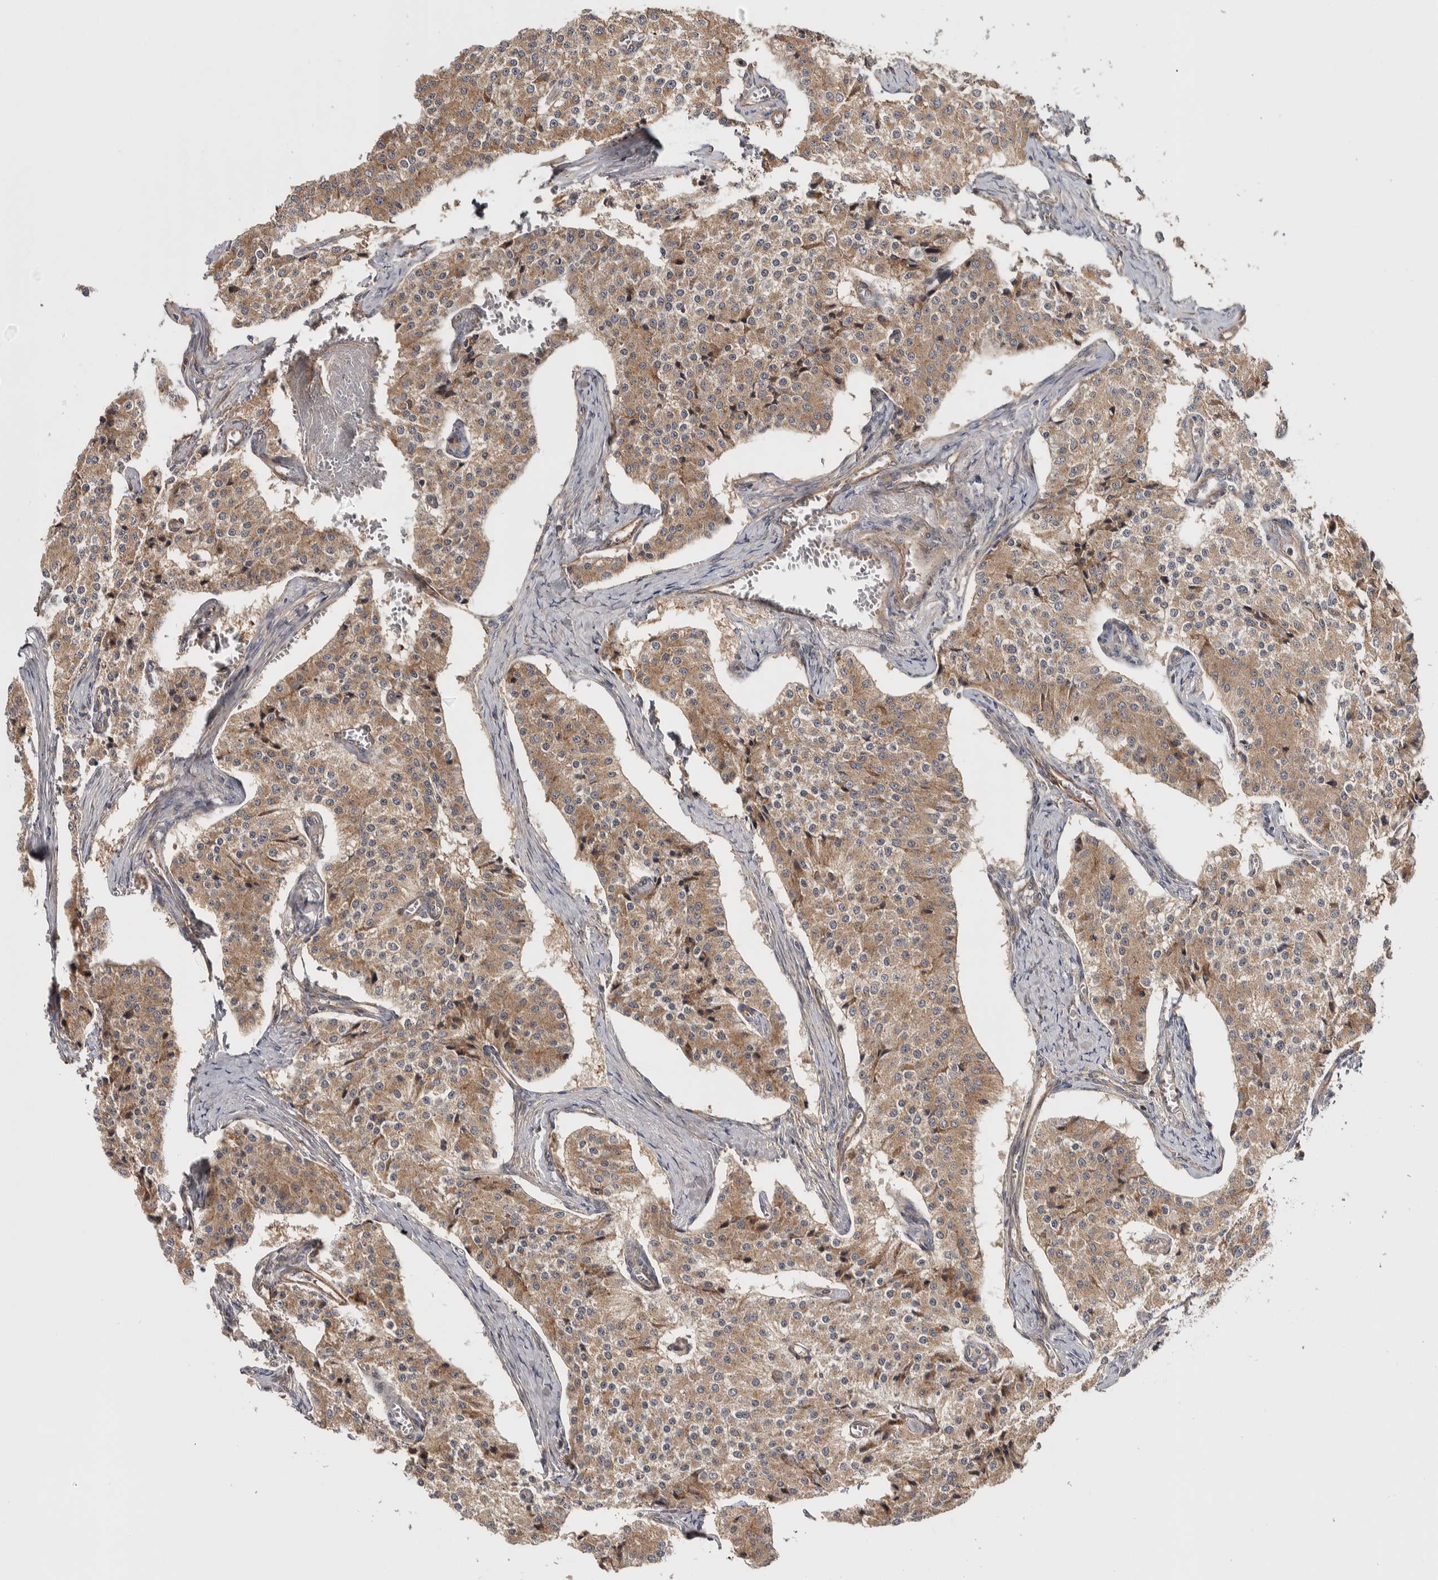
{"staining": {"intensity": "moderate", "quantity": ">75%", "location": "cytoplasmic/membranous"}, "tissue": "carcinoid", "cell_type": "Tumor cells", "image_type": "cancer", "snomed": [{"axis": "morphology", "description": "Carcinoid, malignant, NOS"}, {"axis": "topography", "description": "Colon"}], "caption": "Immunohistochemical staining of carcinoid (malignant) exhibits medium levels of moderate cytoplasmic/membranous positivity in approximately >75% of tumor cells. Using DAB (brown) and hematoxylin (blue) stains, captured at high magnification using brightfield microscopy.", "gene": "CHMP4C", "patient": {"sex": "female", "age": 52}}